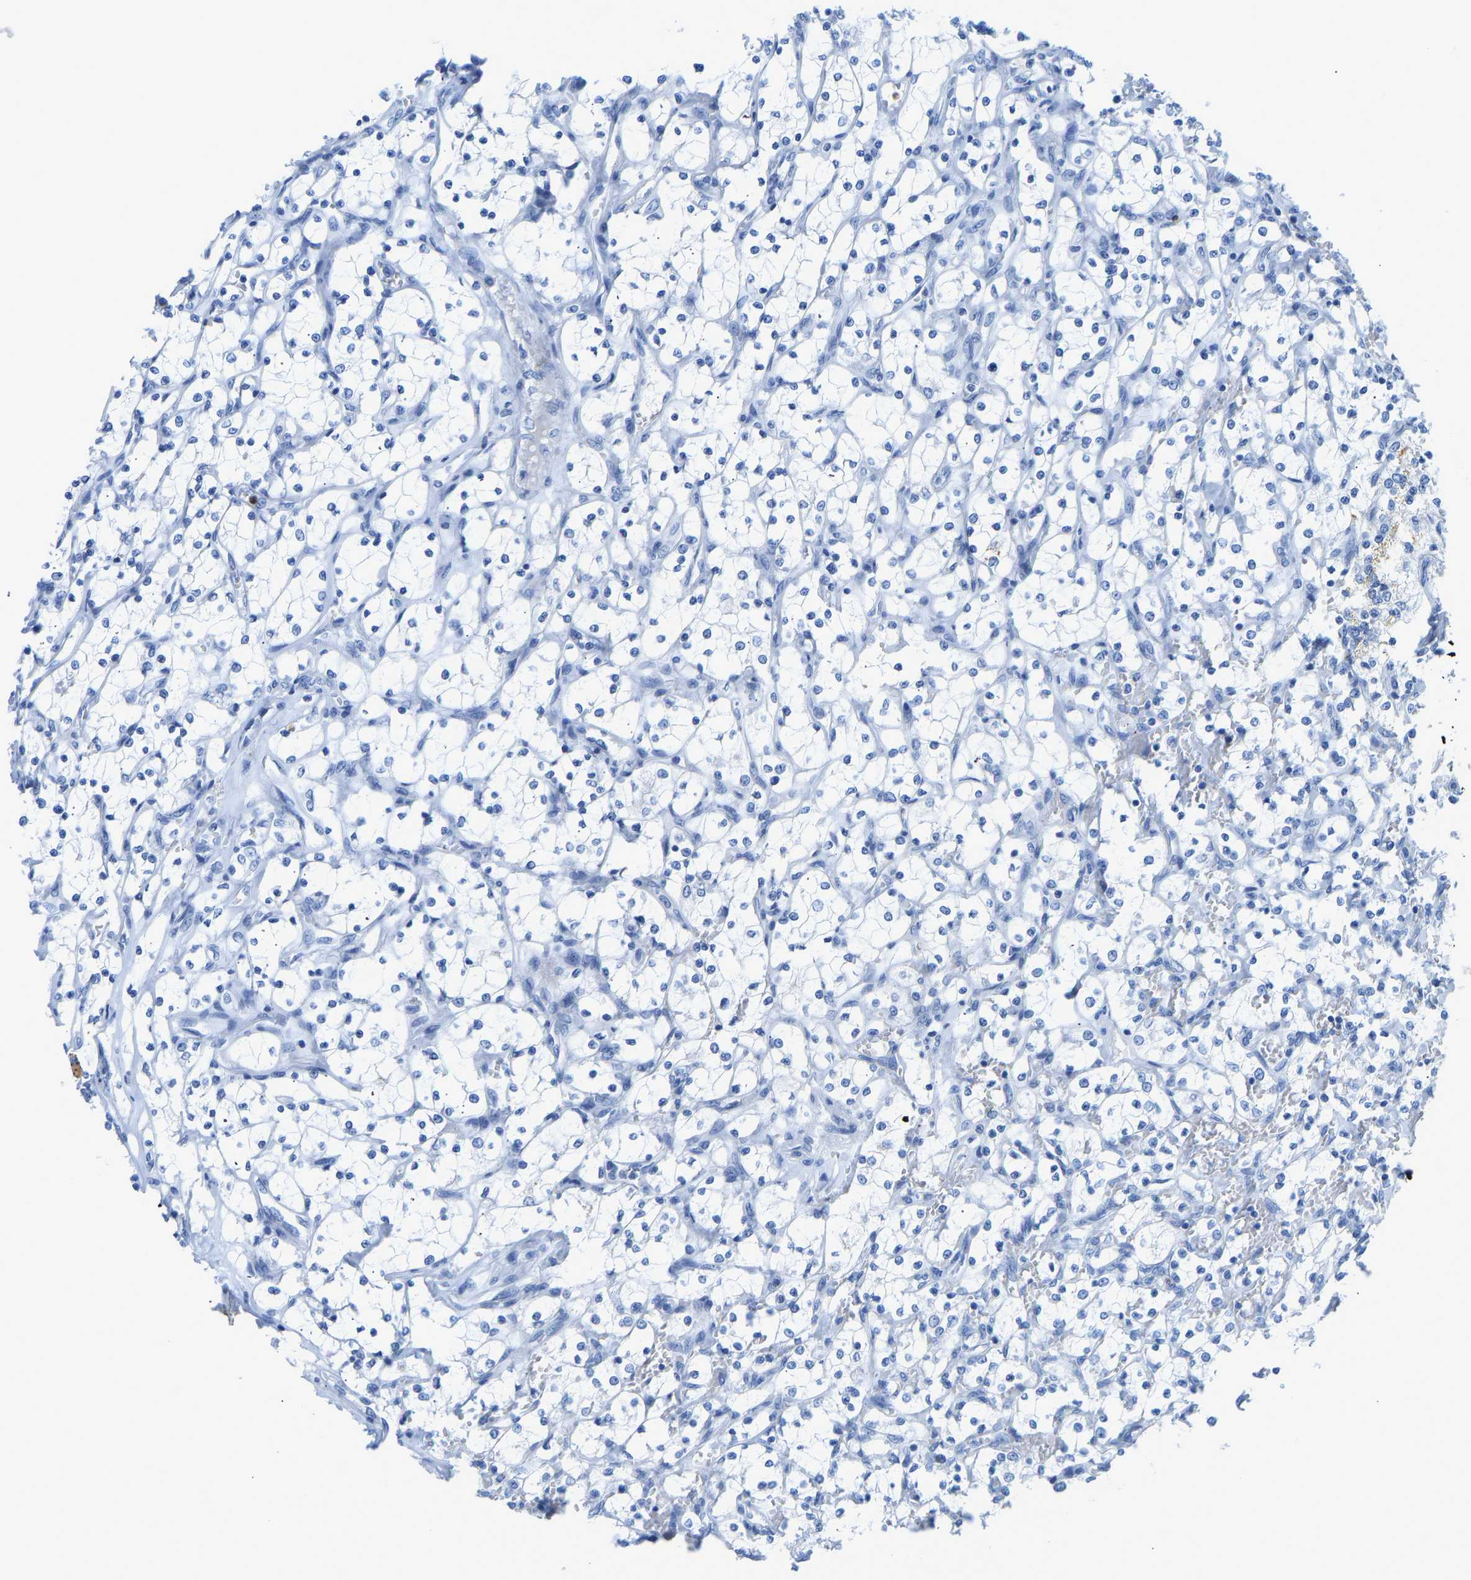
{"staining": {"intensity": "negative", "quantity": "none", "location": "none"}, "tissue": "renal cancer", "cell_type": "Tumor cells", "image_type": "cancer", "snomed": [{"axis": "morphology", "description": "Adenocarcinoma, NOS"}, {"axis": "topography", "description": "Kidney"}], "caption": "Immunohistochemistry (IHC) histopathology image of renal cancer (adenocarcinoma) stained for a protein (brown), which demonstrates no staining in tumor cells.", "gene": "TXNDC2", "patient": {"sex": "female", "age": 69}}